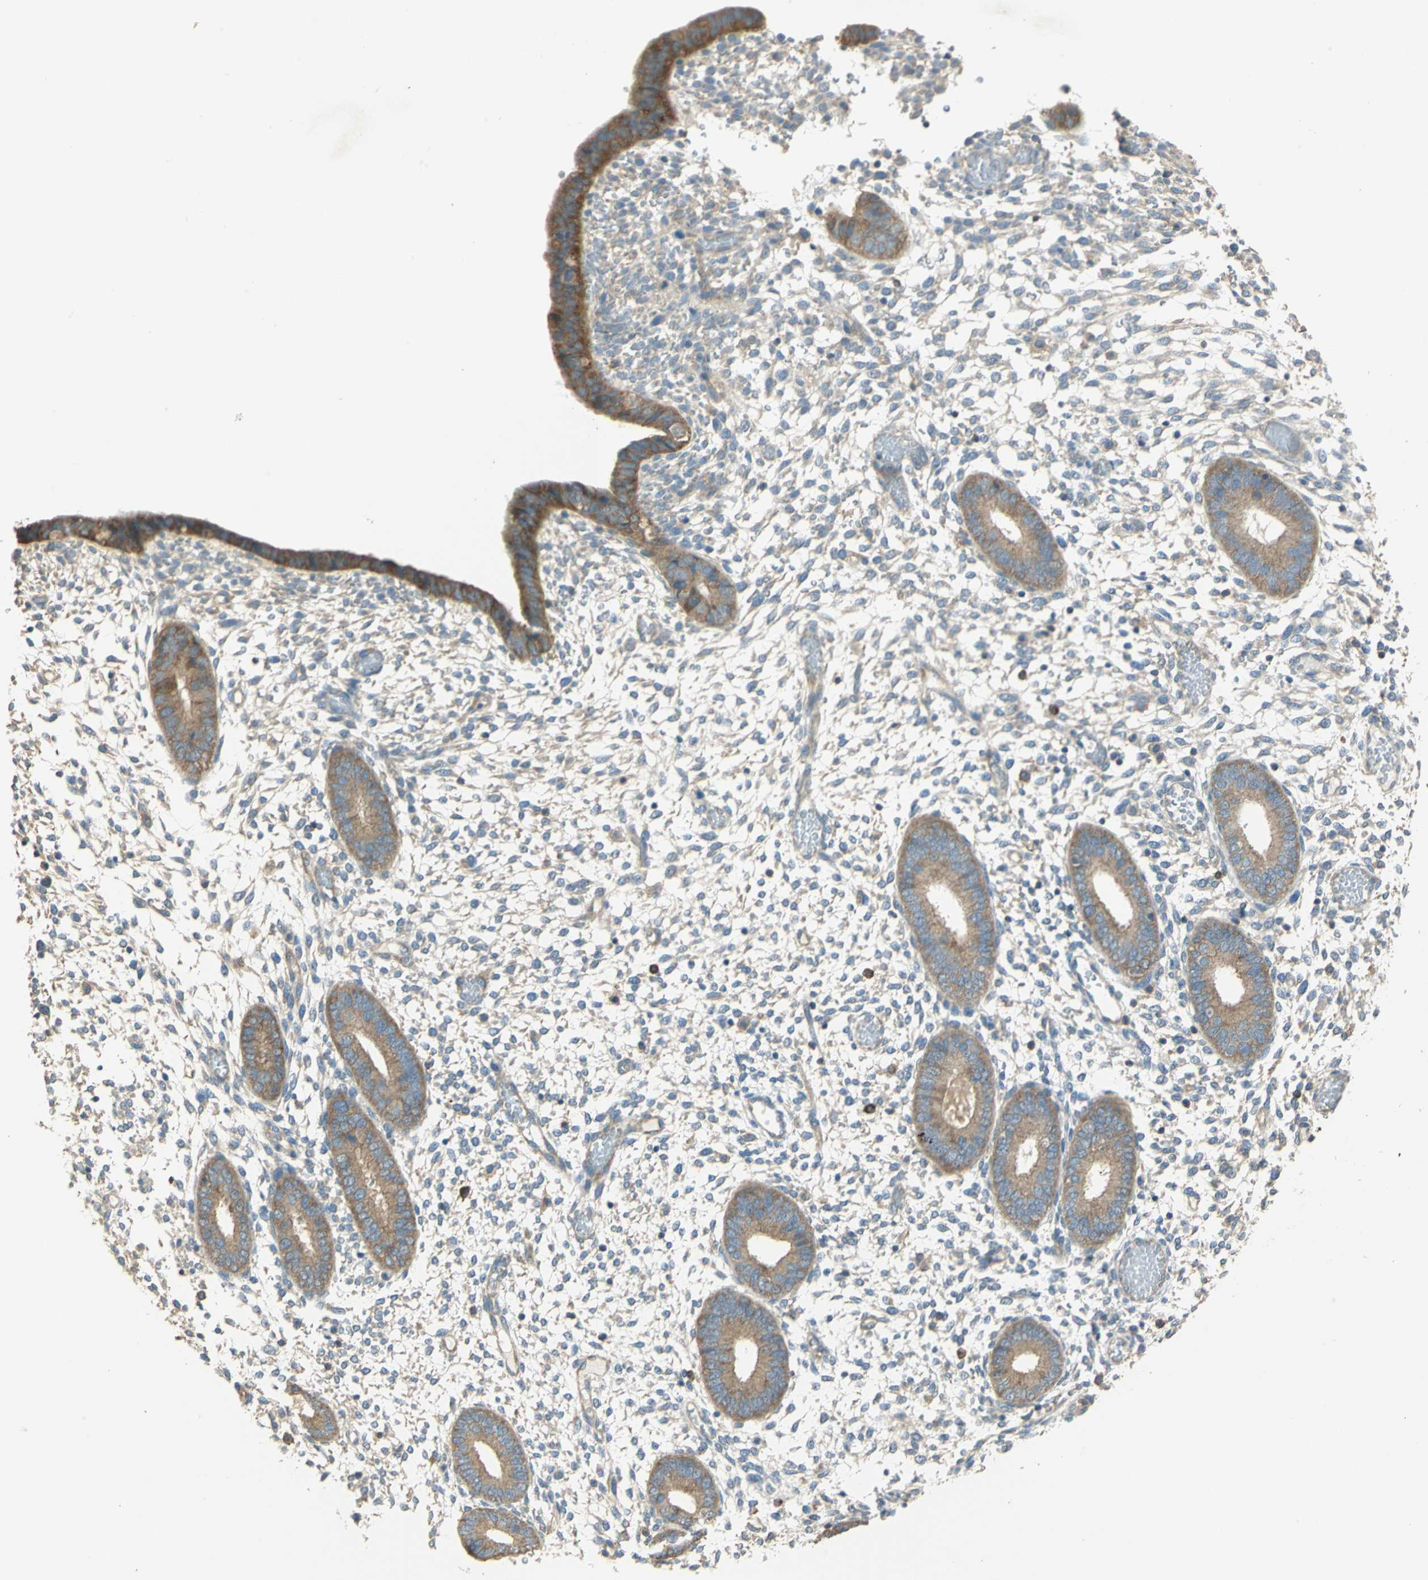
{"staining": {"intensity": "weak", "quantity": "25%-75%", "location": "cytoplasmic/membranous"}, "tissue": "endometrium", "cell_type": "Cells in endometrial stroma", "image_type": "normal", "snomed": [{"axis": "morphology", "description": "Normal tissue, NOS"}, {"axis": "topography", "description": "Endometrium"}], "caption": "High-power microscopy captured an IHC micrograph of unremarkable endometrium, revealing weak cytoplasmic/membranous expression in approximately 25%-75% of cells in endometrial stroma.", "gene": "SHC2", "patient": {"sex": "female", "age": 42}}